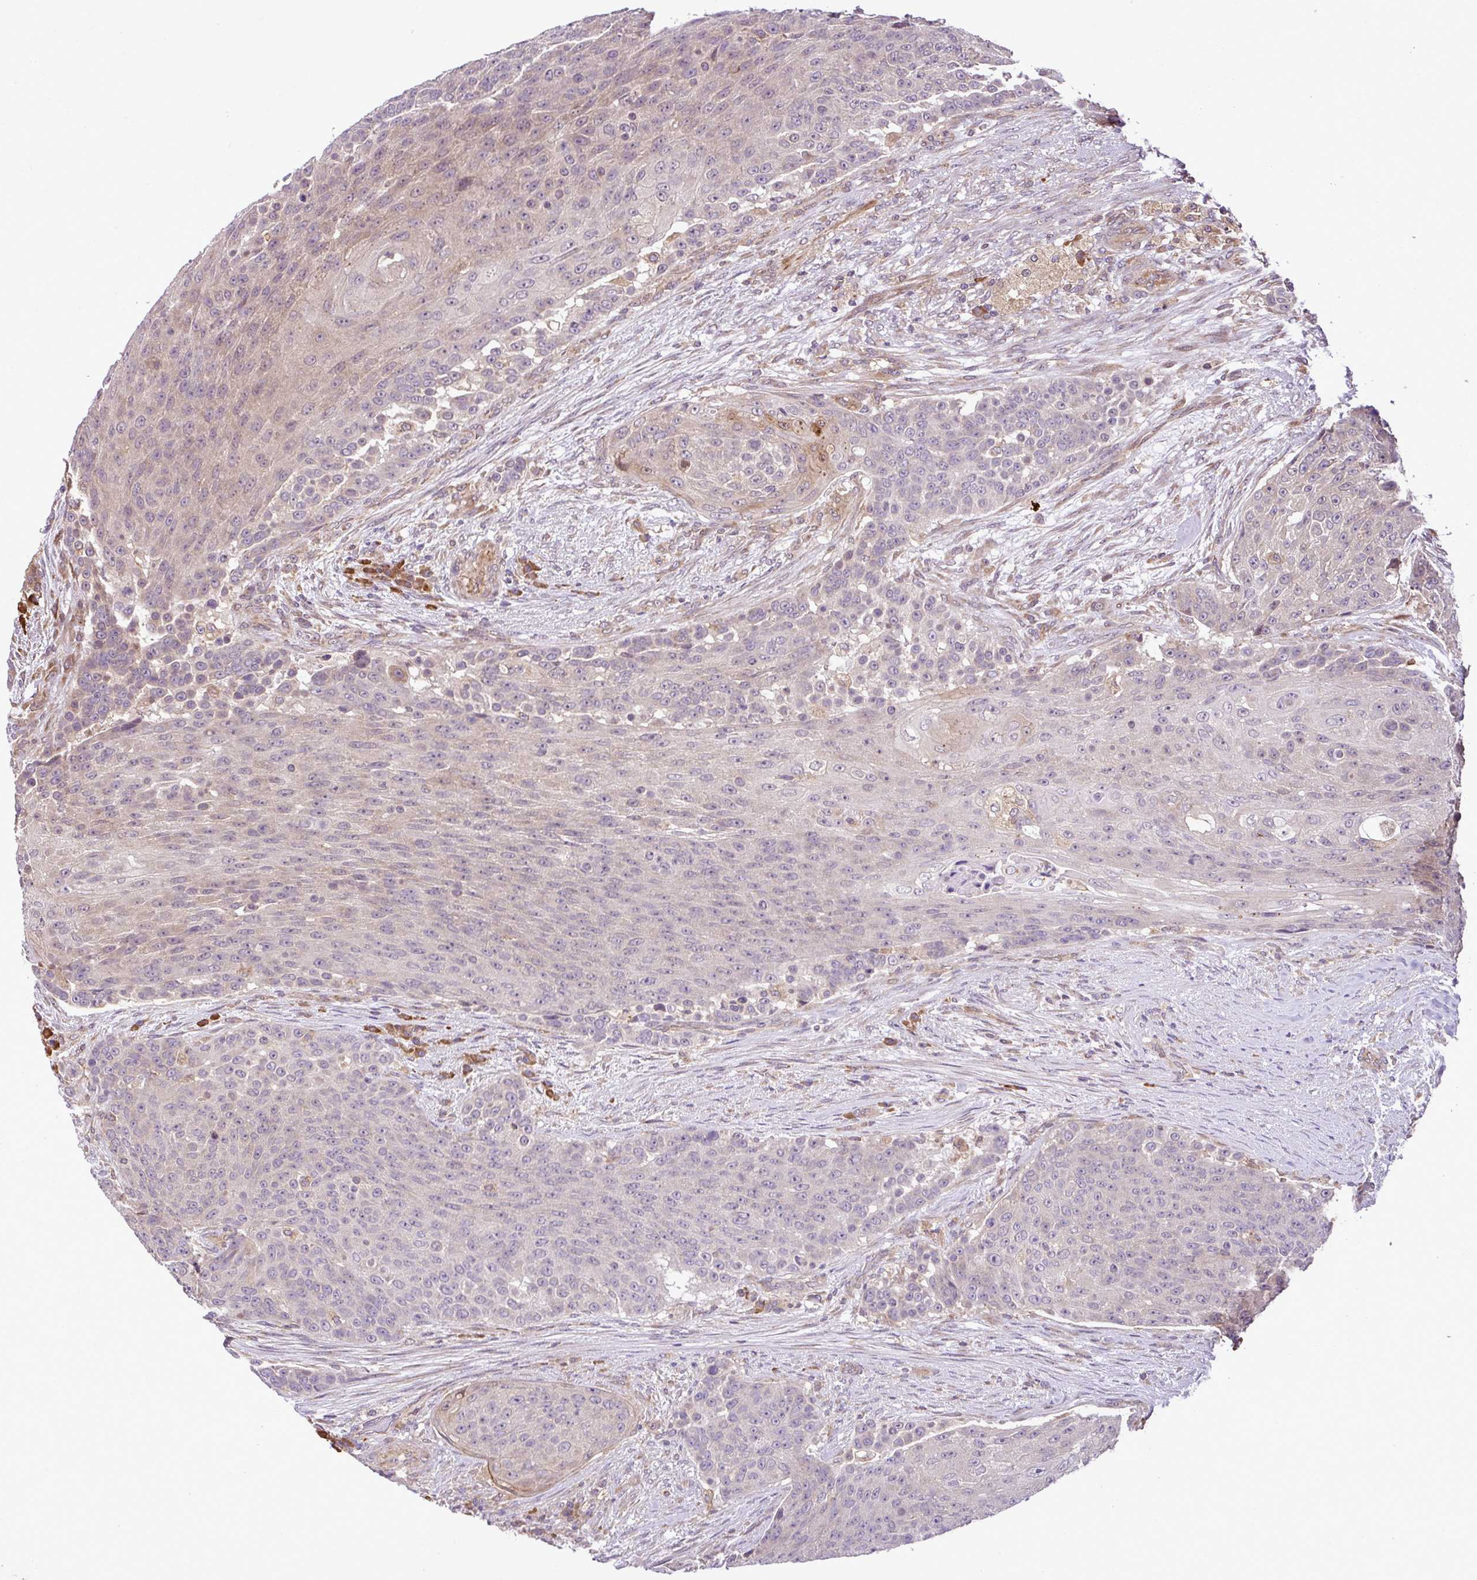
{"staining": {"intensity": "negative", "quantity": "none", "location": "none"}, "tissue": "urothelial cancer", "cell_type": "Tumor cells", "image_type": "cancer", "snomed": [{"axis": "morphology", "description": "Urothelial carcinoma, High grade"}, {"axis": "topography", "description": "Urinary bladder"}], "caption": "The photomicrograph shows no staining of tumor cells in high-grade urothelial carcinoma. (DAB (3,3'-diaminobenzidine) IHC with hematoxylin counter stain).", "gene": "DLGAP4", "patient": {"sex": "female", "age": 63}}